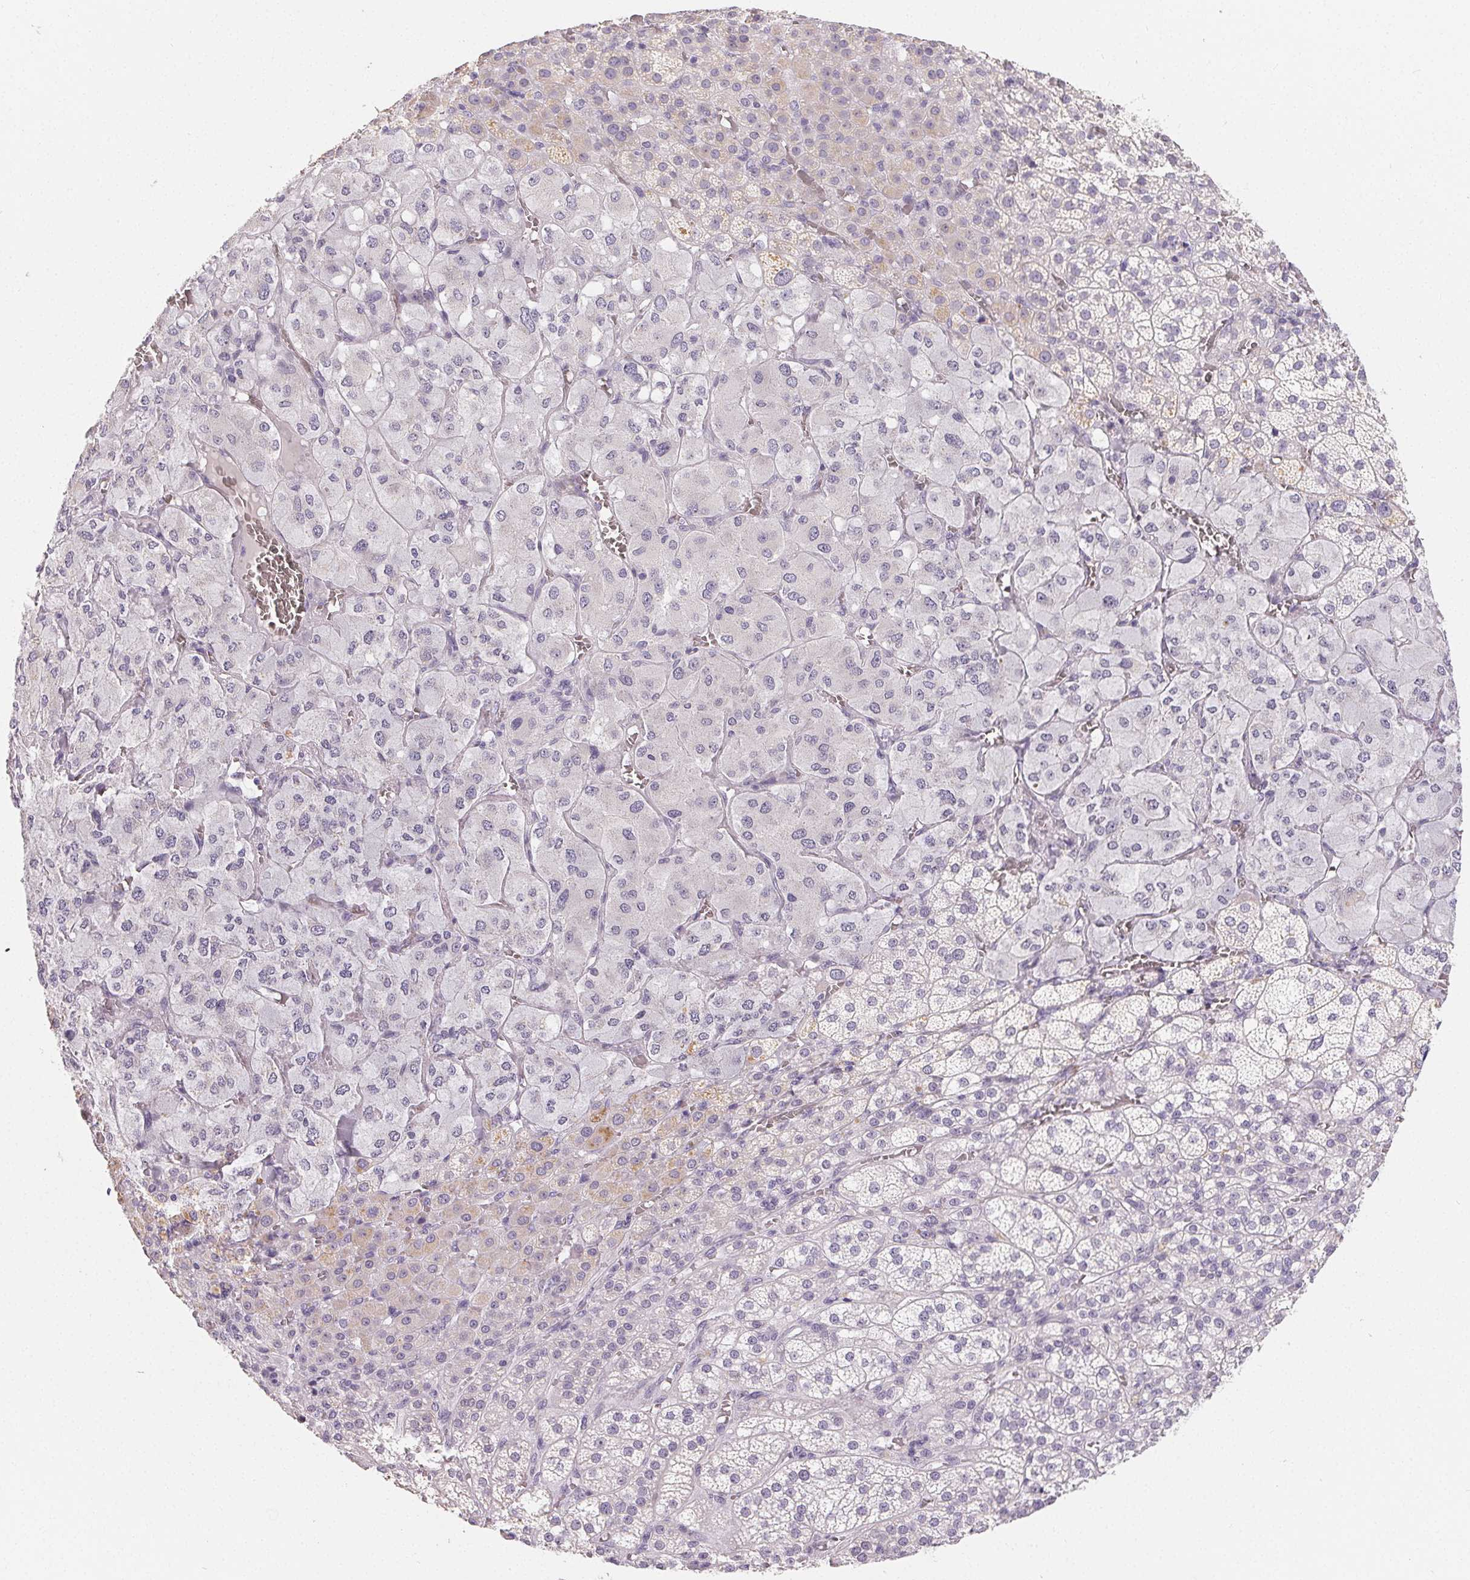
{"staining": {"intensity": "weak", "quantity": "<25%", "location": "cytoplasmic/membranous"}, "tissue": "adrenal gland", "cell_type": "Glandular cells", "image_type": "normal", "snomed": [{"axis": "morphology", "description": "Normal tissue, NOS"}, {"axis": "topography", "description": "Adrenal gland"}], "caption": "IHC histopathology image of normal human adrenal gland stained for a protein (brown), which exhibits no positivity in glandular cells.", "gene": "MIOX", "patient": {"sex": "female", "age": 60}}